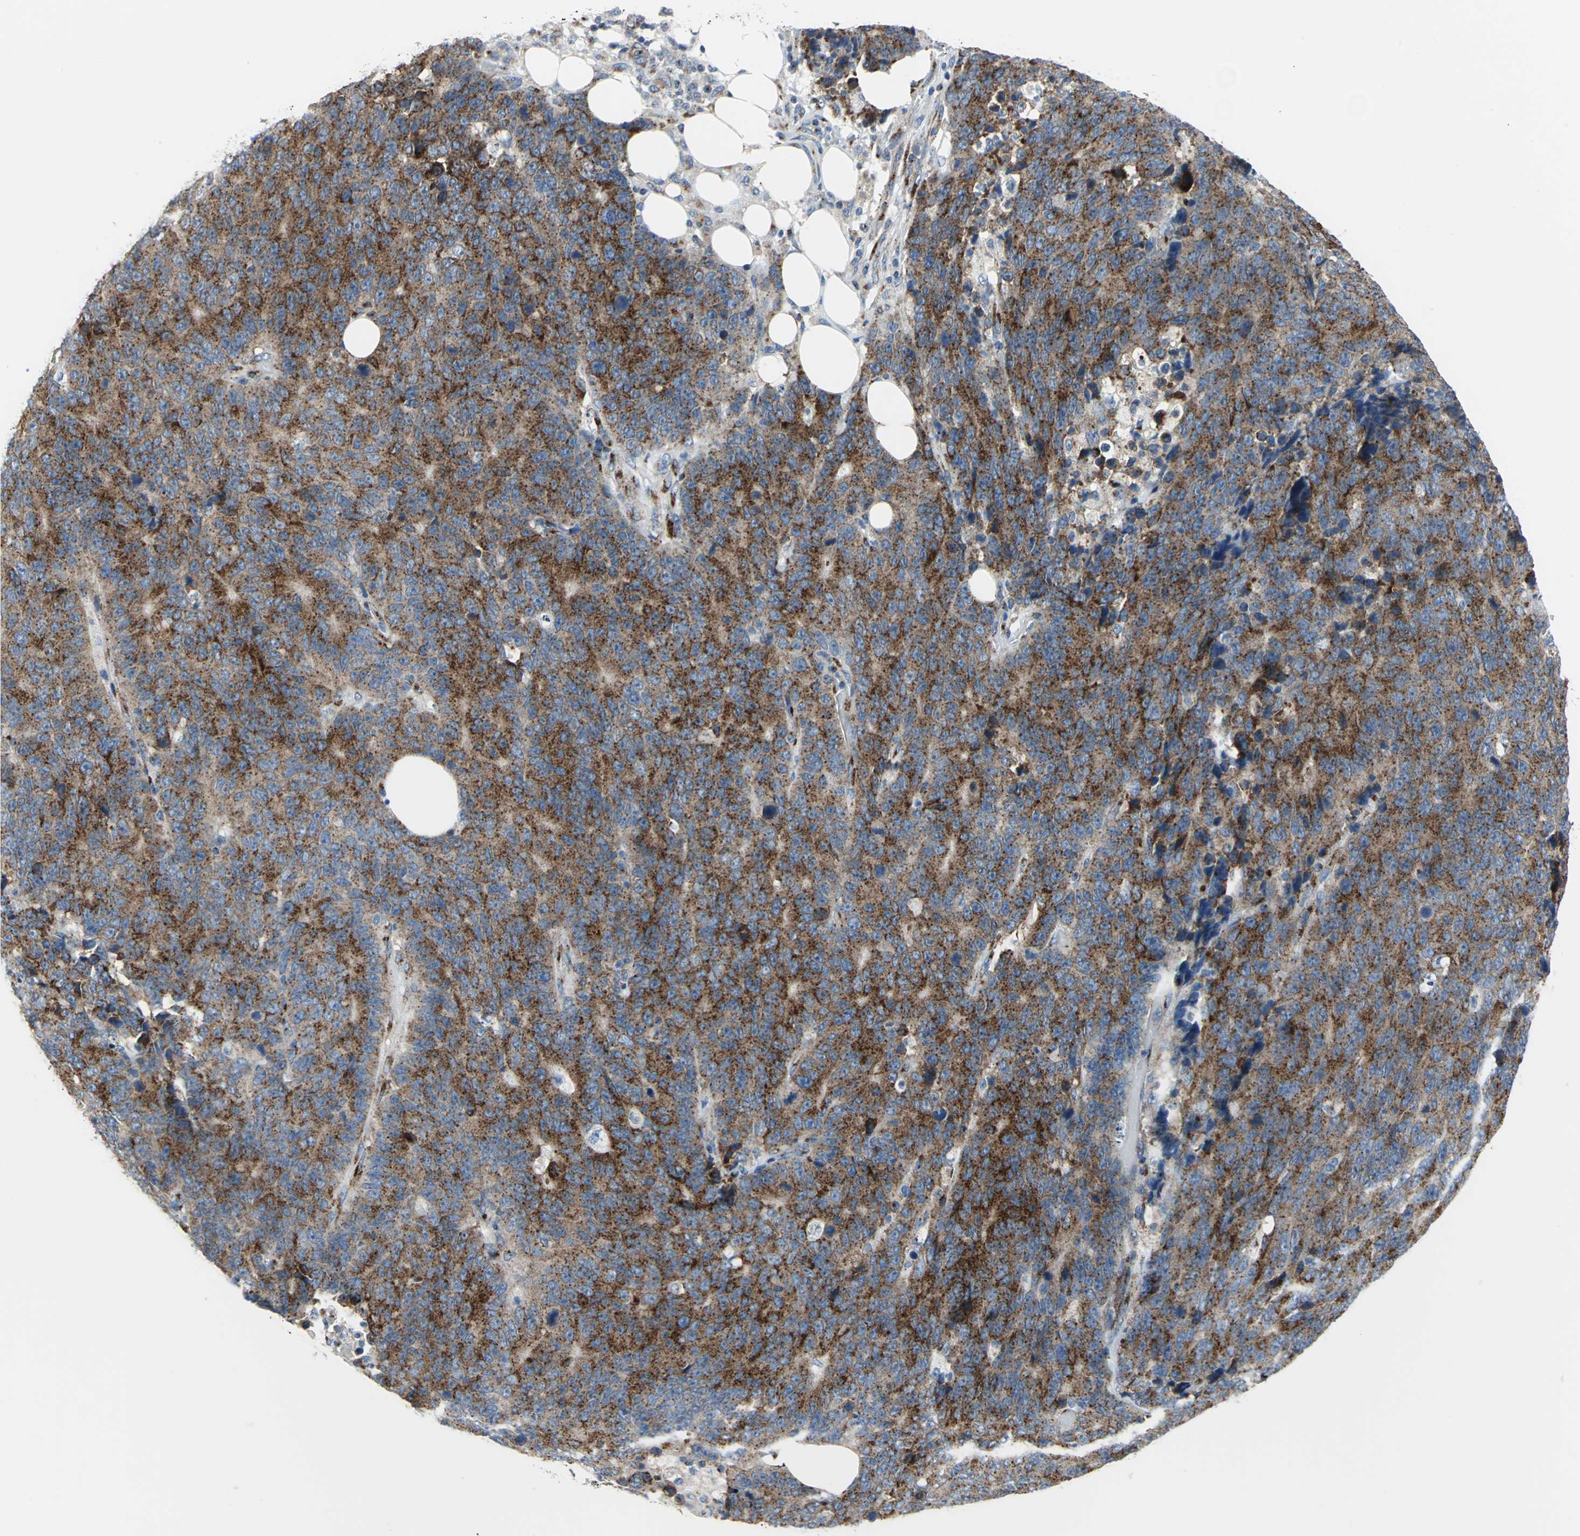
{"staining": {"intensity": "strong", "quantity": ">75%", "location": "cytoplasmic/membranous"}, "tissue": "colorectal cancer", "cell_type": "Tumor cells", "image_type": "cancer", "snomed": [{"axis": "morphology", "description": "Adenocarcinoma, NOS"}, {"axis": "topography", "description": "Colon"}], "caption": "High-power microscopy captured an IHC histopathology image of colorectal cancer (adenocarcinoma), revealing strong cytoplasmic/membranous staining in about >75% of tumor cells.", "gene": "GPR3", "patient": {"sex": "female", "age": 86}}